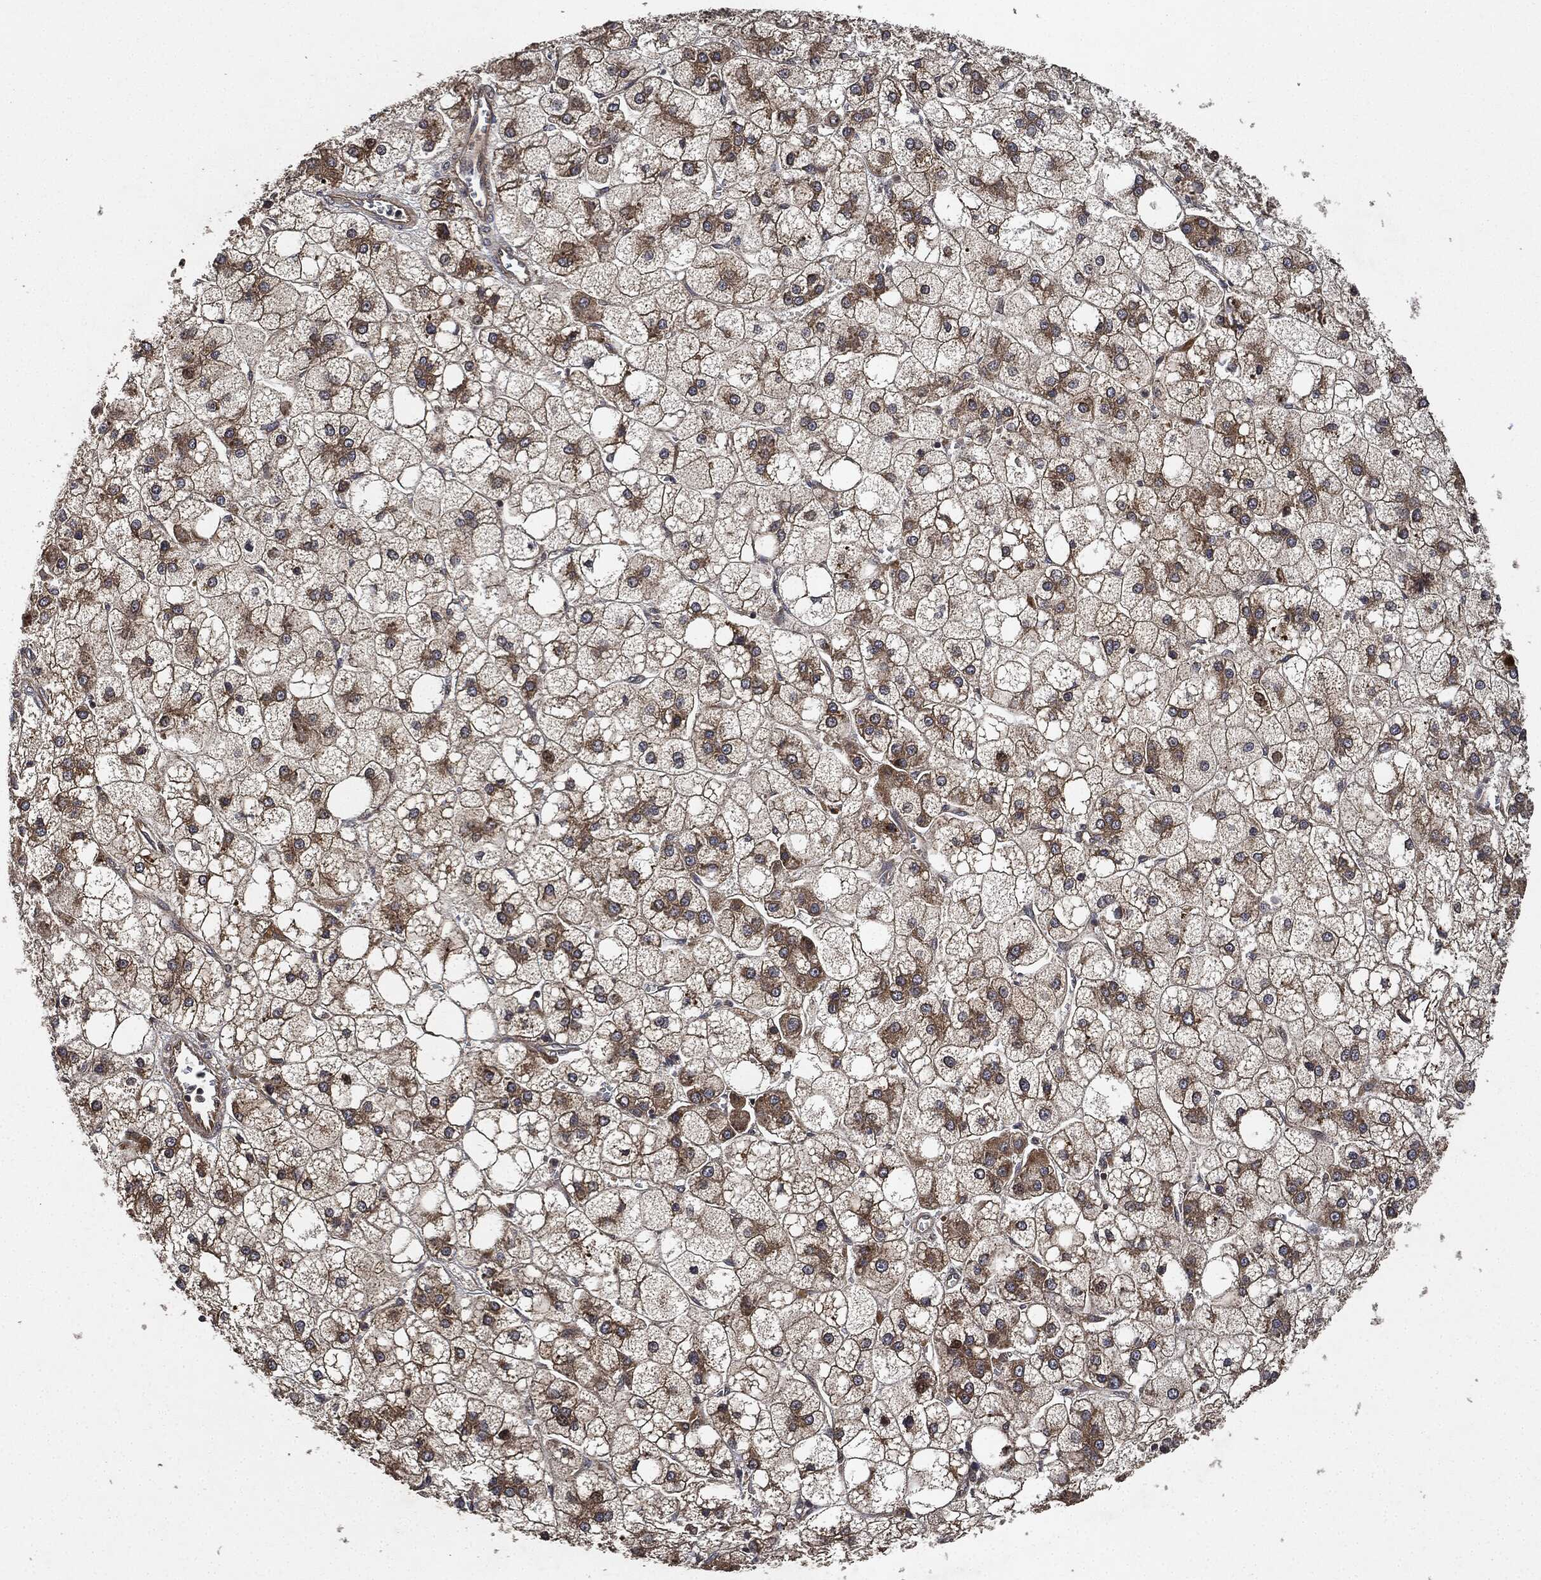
{"staining": {"intensity": "moderate", "quantity": ">75%", "location": "cytoplasmic/membranous"}, "tissue": "liver cancer", "cell_type": "Tumor cells", "image_type": "cancer", "snomed": [{"axis": "morphology", "description": "Carcinoma, Hepatocellular, NOS"}, {"axis": "topography", "description": "Liver"}], "caption": "Hepatocellular carcinoma (liver) stained with immunohistochemistry displays moderate cytoplasmic/membranous expression in about >75% of tumor cells. (DAB (3,3'-diaminobenzidine) = brown stain, brightfield microscopy at high magnification).", "gene": "MLST8", "patient": {"sex": "male", "age": 73}}